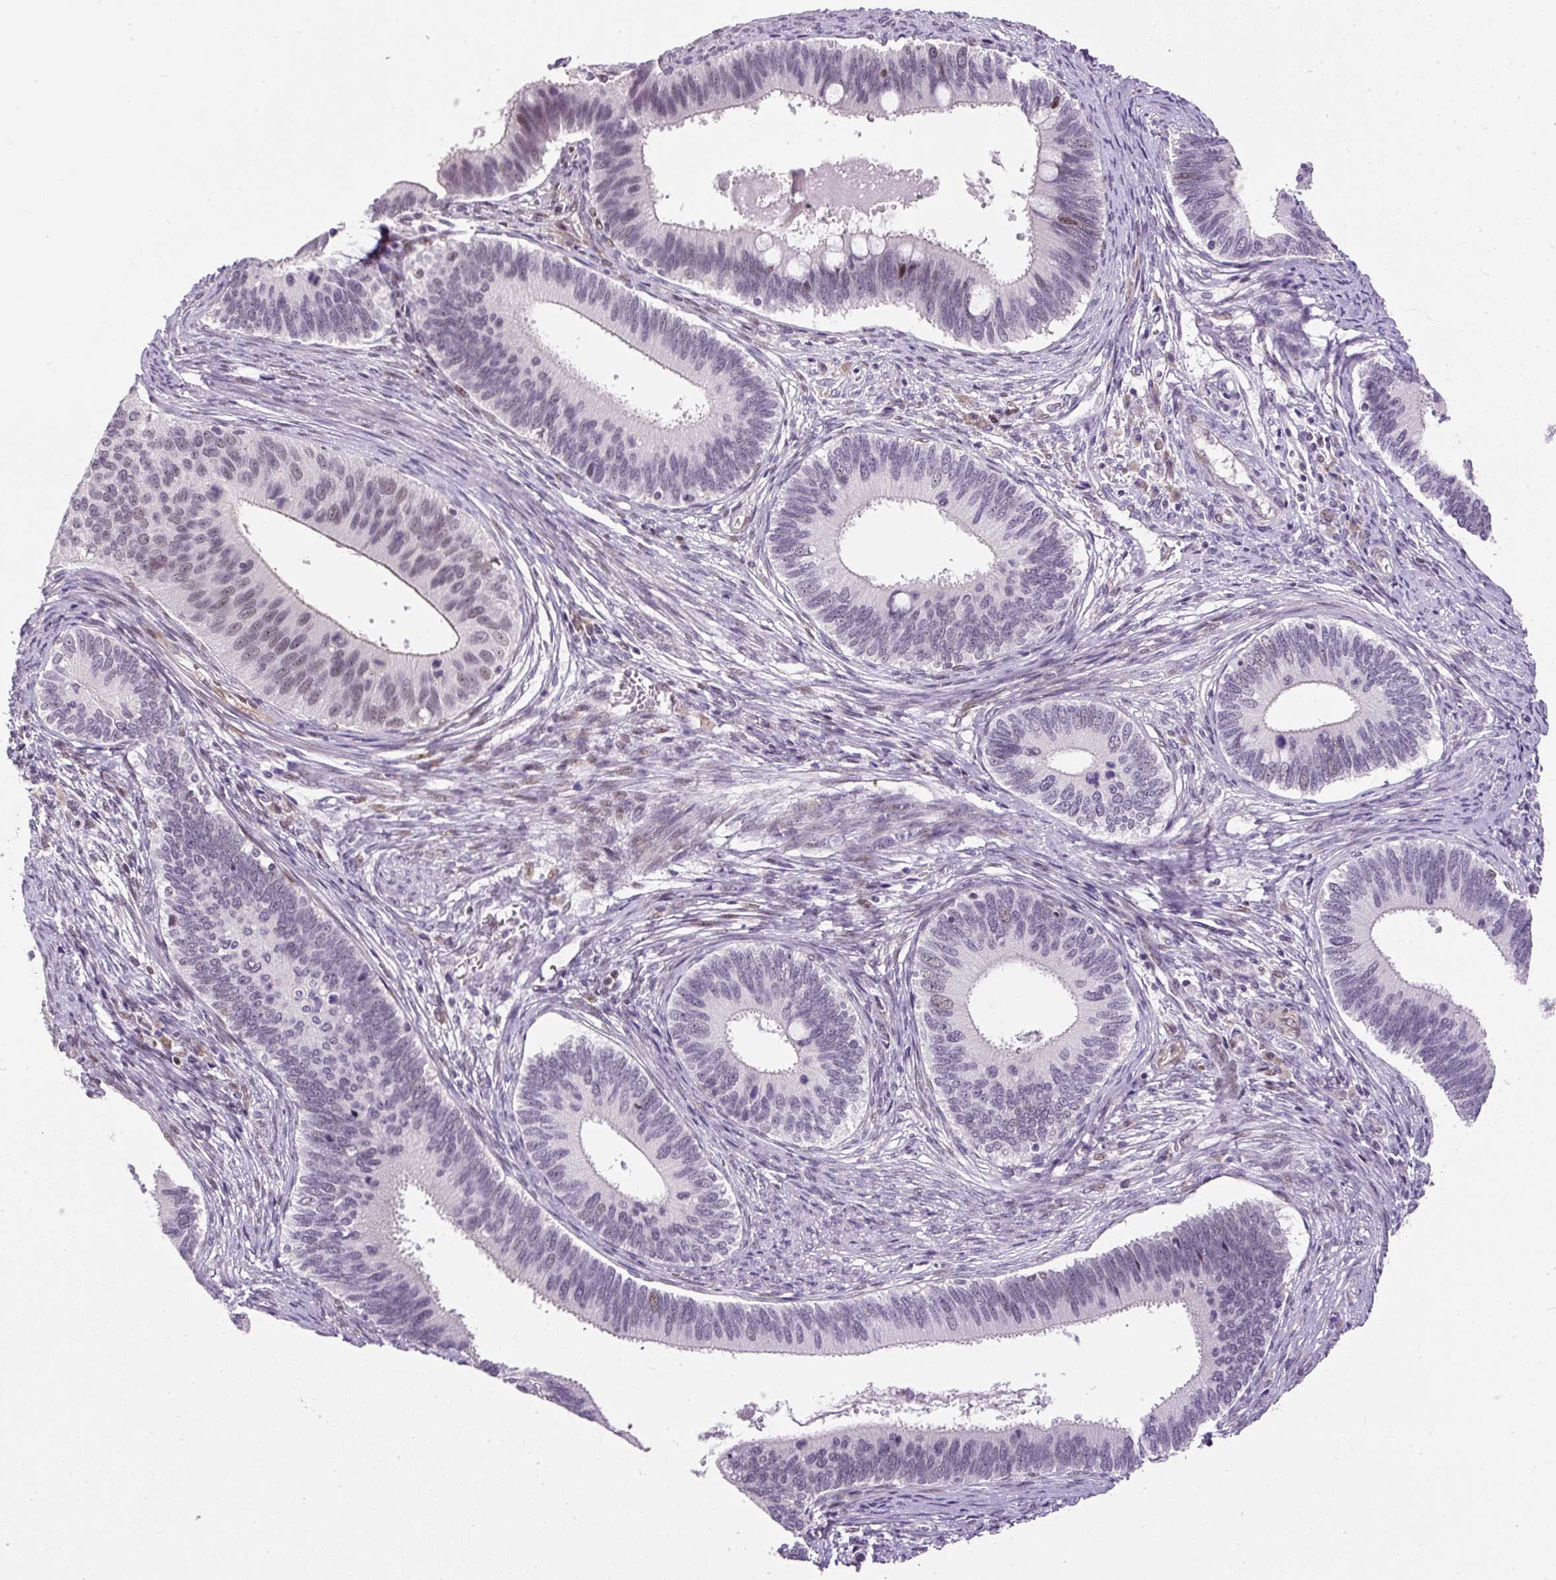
{"staining": {"intensity": "moderate", "quantity": "<25%", "location": "nuclear"}, "tissue": "cervical cancer", "cell_type": "Tumor cells", "image_type": "cancer", "snomed": [{"axis": "morphology", "description": "Adenocarcinoma, NOS"}, {"axis": "topography", "description": "Cervix"}], "caption": "Cervical cancer (adenocarcinoma) stained with immunohistochemistry shows moderate nuclear positivity in about <25% of tumor cells.", "gene": "ARHGEF18", "patient": {"sex": "female", "age": 42}}